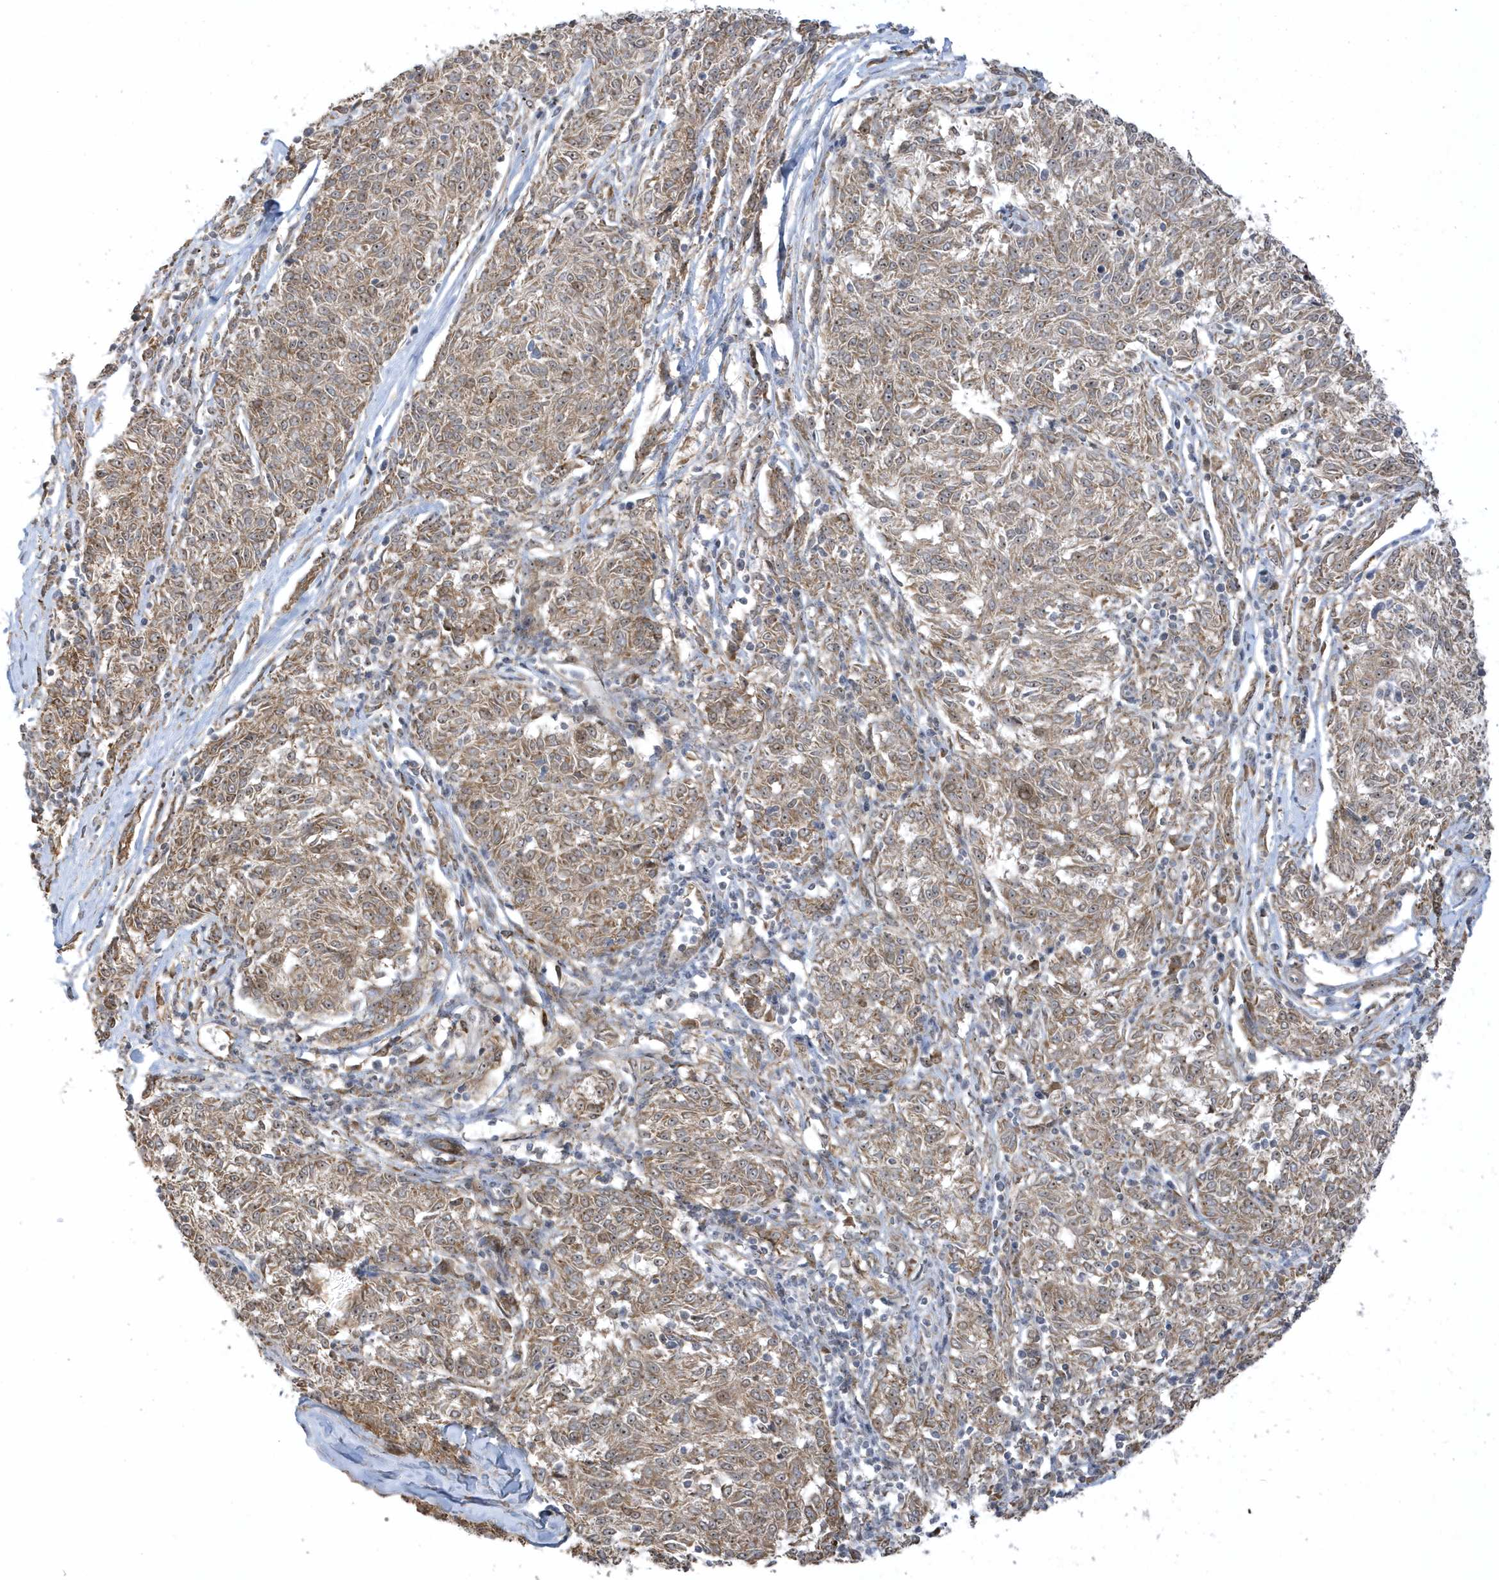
{"staining": {"intensity": "weak", "quantity": ">75%", "location": "cytoplasmic/membranous"}, "tissue": "melanoma", "cell_type": "Tumor cells", "image_type": "cancer", "snomed": [{"axis": "morphology", "description": "Malignant melanoma, NOS"}, {"axis": "topography", "description": "Skin"}], "caption": "Protein staining of malignant melanoma tissue demonstrates weak cytoplasmic/membranous positivity in approximately >75% of tumor cells. Using DAB (brown) and hematoxylin (blue) stains, captured at high magnification using brightfield microscopy.", "gene": "ECM2", "patient": {"sex": "female", "age": 72}}